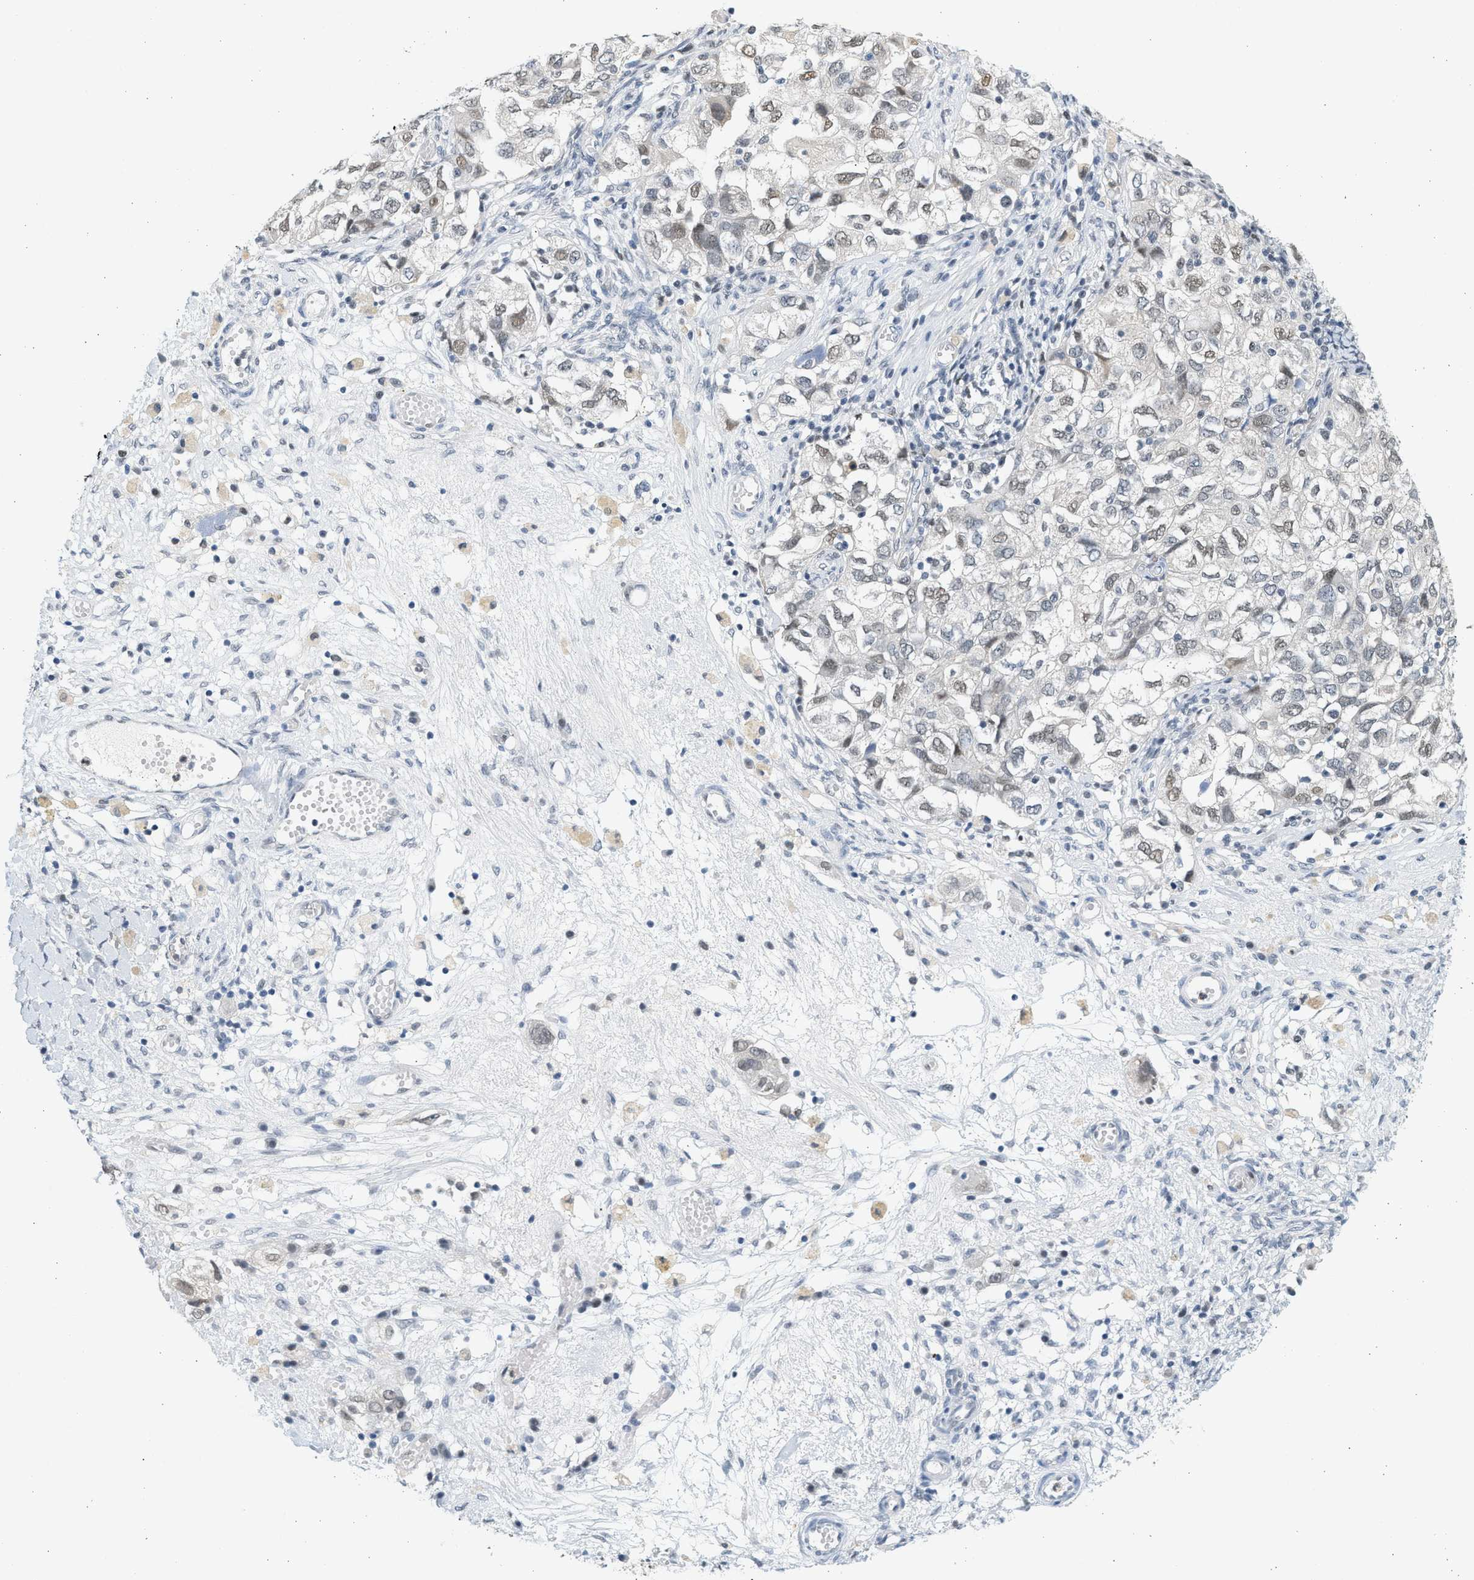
{"staining": {"intensity": "weak", "quantity": ">75%", "location": "nuclear"}, "tissue": "ovarian cancer", "cell_type": "Tumor cells", "image_type": "cancer", "snomed": [{"axis": "morphology", "description": "Carcinoma, NOS"}, {"axis": "morphology", "description": "Cystadenocarcinoma, serous, NOS"}, {"axis": "topography", "description": "Ovary"}], "caption": "Immunohistochemical staining of ovarian cancer (carcinoma) shows weak nuclear protein expression in about >75% of tumor cells. (Brightfield microscopy of DAB IHC at high magnification).", "gene": "HIPK1", "patient": {"sex": "female", "age": 69}}